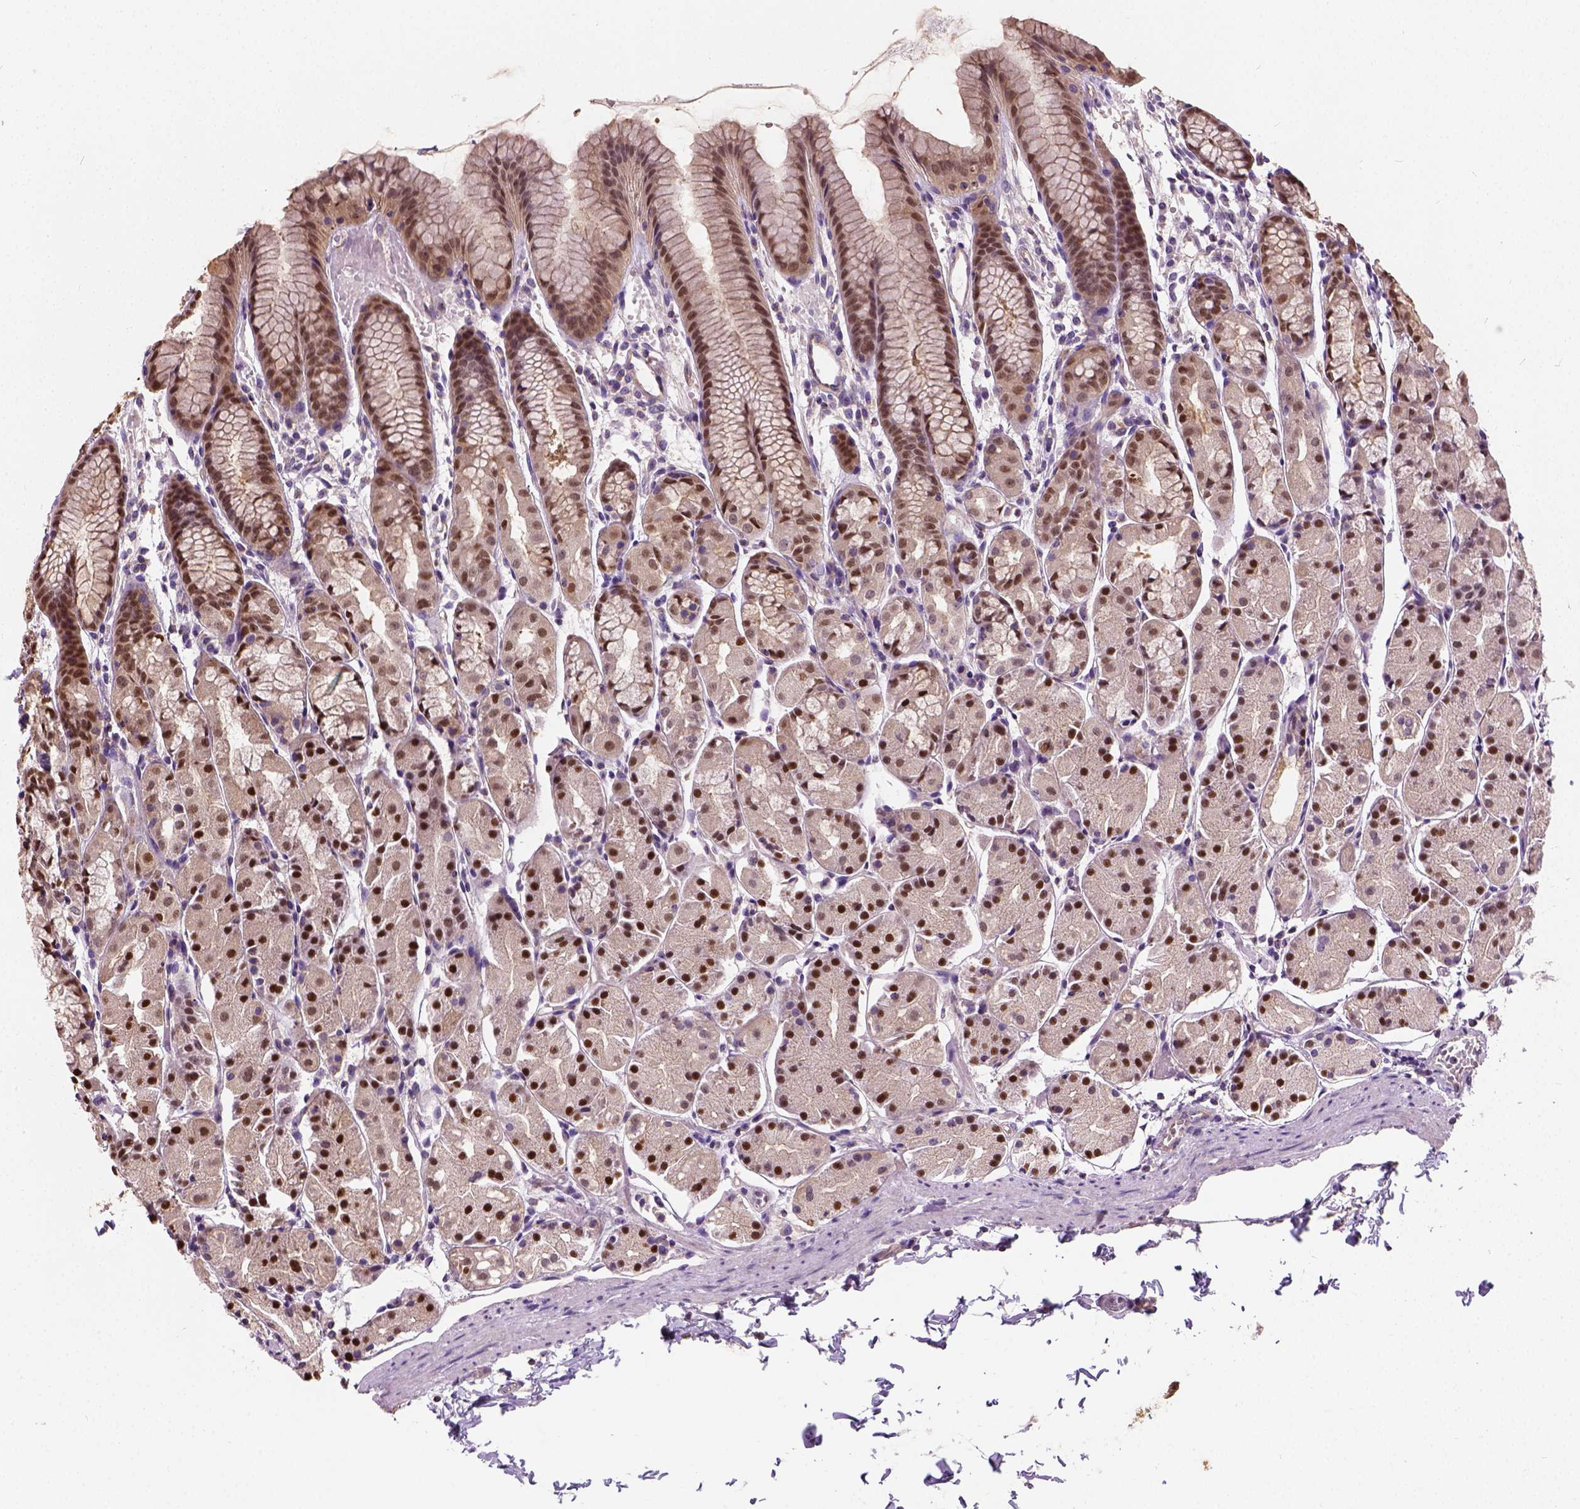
{"staining": {"intensity": "moderate", "quantity": ">75%", "location": "cytoplasmic/membranous,nuclear"}, "tissue": "stomach", "cell_type": "Glandular cells", "image_type": "normal", "snomed": [{"axis": "morphology", "description": "Normal tissue, NOS"}, {"axis": "topography", "description": "Stomach, upper"}], "caption": "Immunohistochemical staining of benign human stomach displays >75% levels of moderate cytoplasmic/membranous,nuclear protein positivity in about >75% of glandular cells. (DAB (3,3'-diaminobenzidine) = brown stain, brightfield microscopy at high magnification).", "gene": "CRACR2A", "patient": {"sex": "male", "age": 47}}